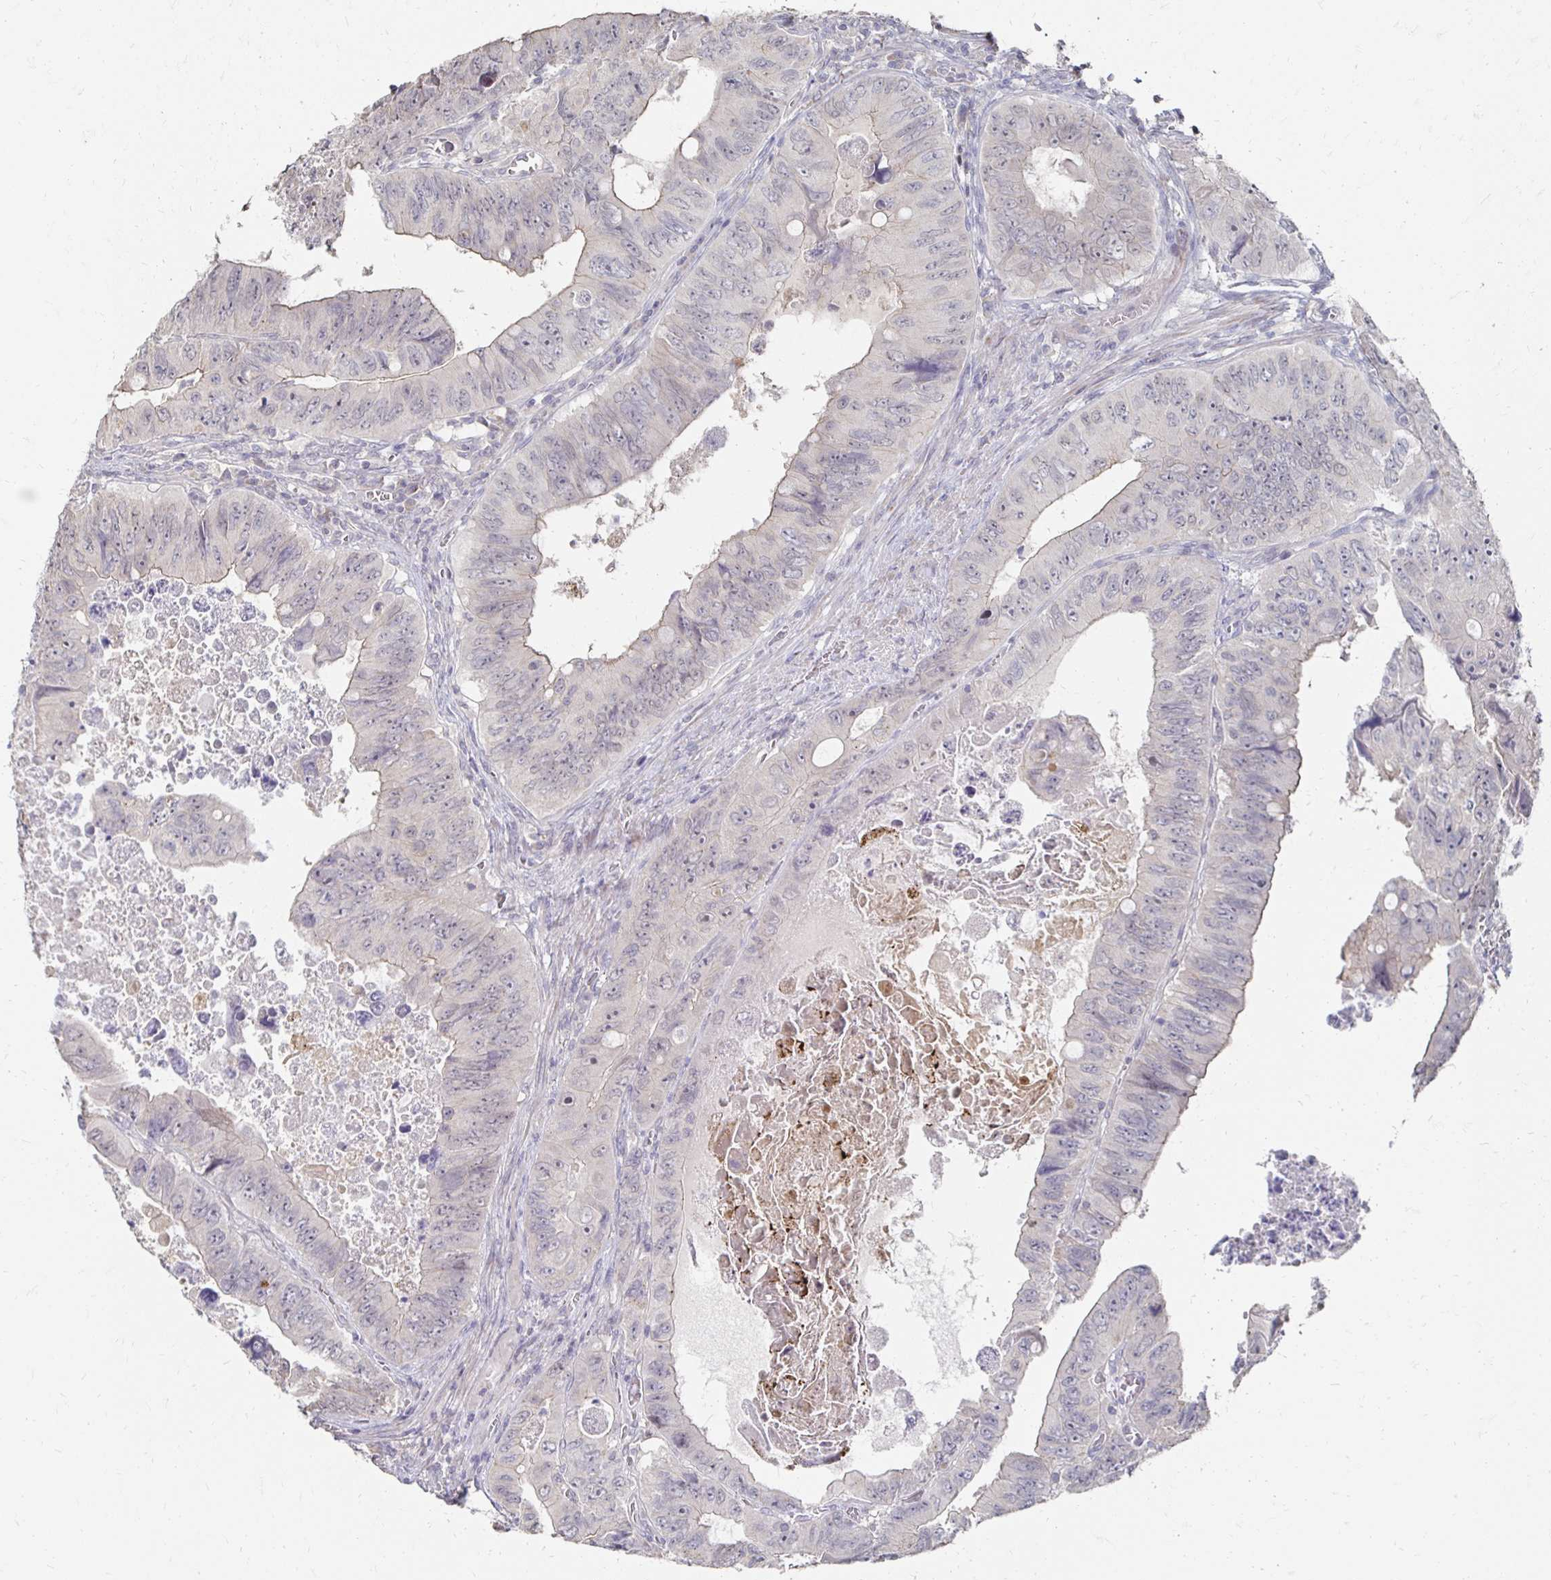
{"staining": {"intensity": "negative", "quantity": "none", "location": "none"}, "tissue": "colorectal cancer", "cell_type": "Tumor cells", "image_type": "cancer", "snomed": [{"axis": "morphology", "description": "Adenocarcinoma, NOS"}, {"axis": "topography", "description": "Colon"}], "caption": "High power microscopy photomicrograph of an immunohistochemistry (IHC) photomicrograph of colorectal cancer (adenocarcinoma), revealing no significant positivity in tumor cells.", "gene": "ZNF727", "patient": {"sex": "female", "age": 84}}